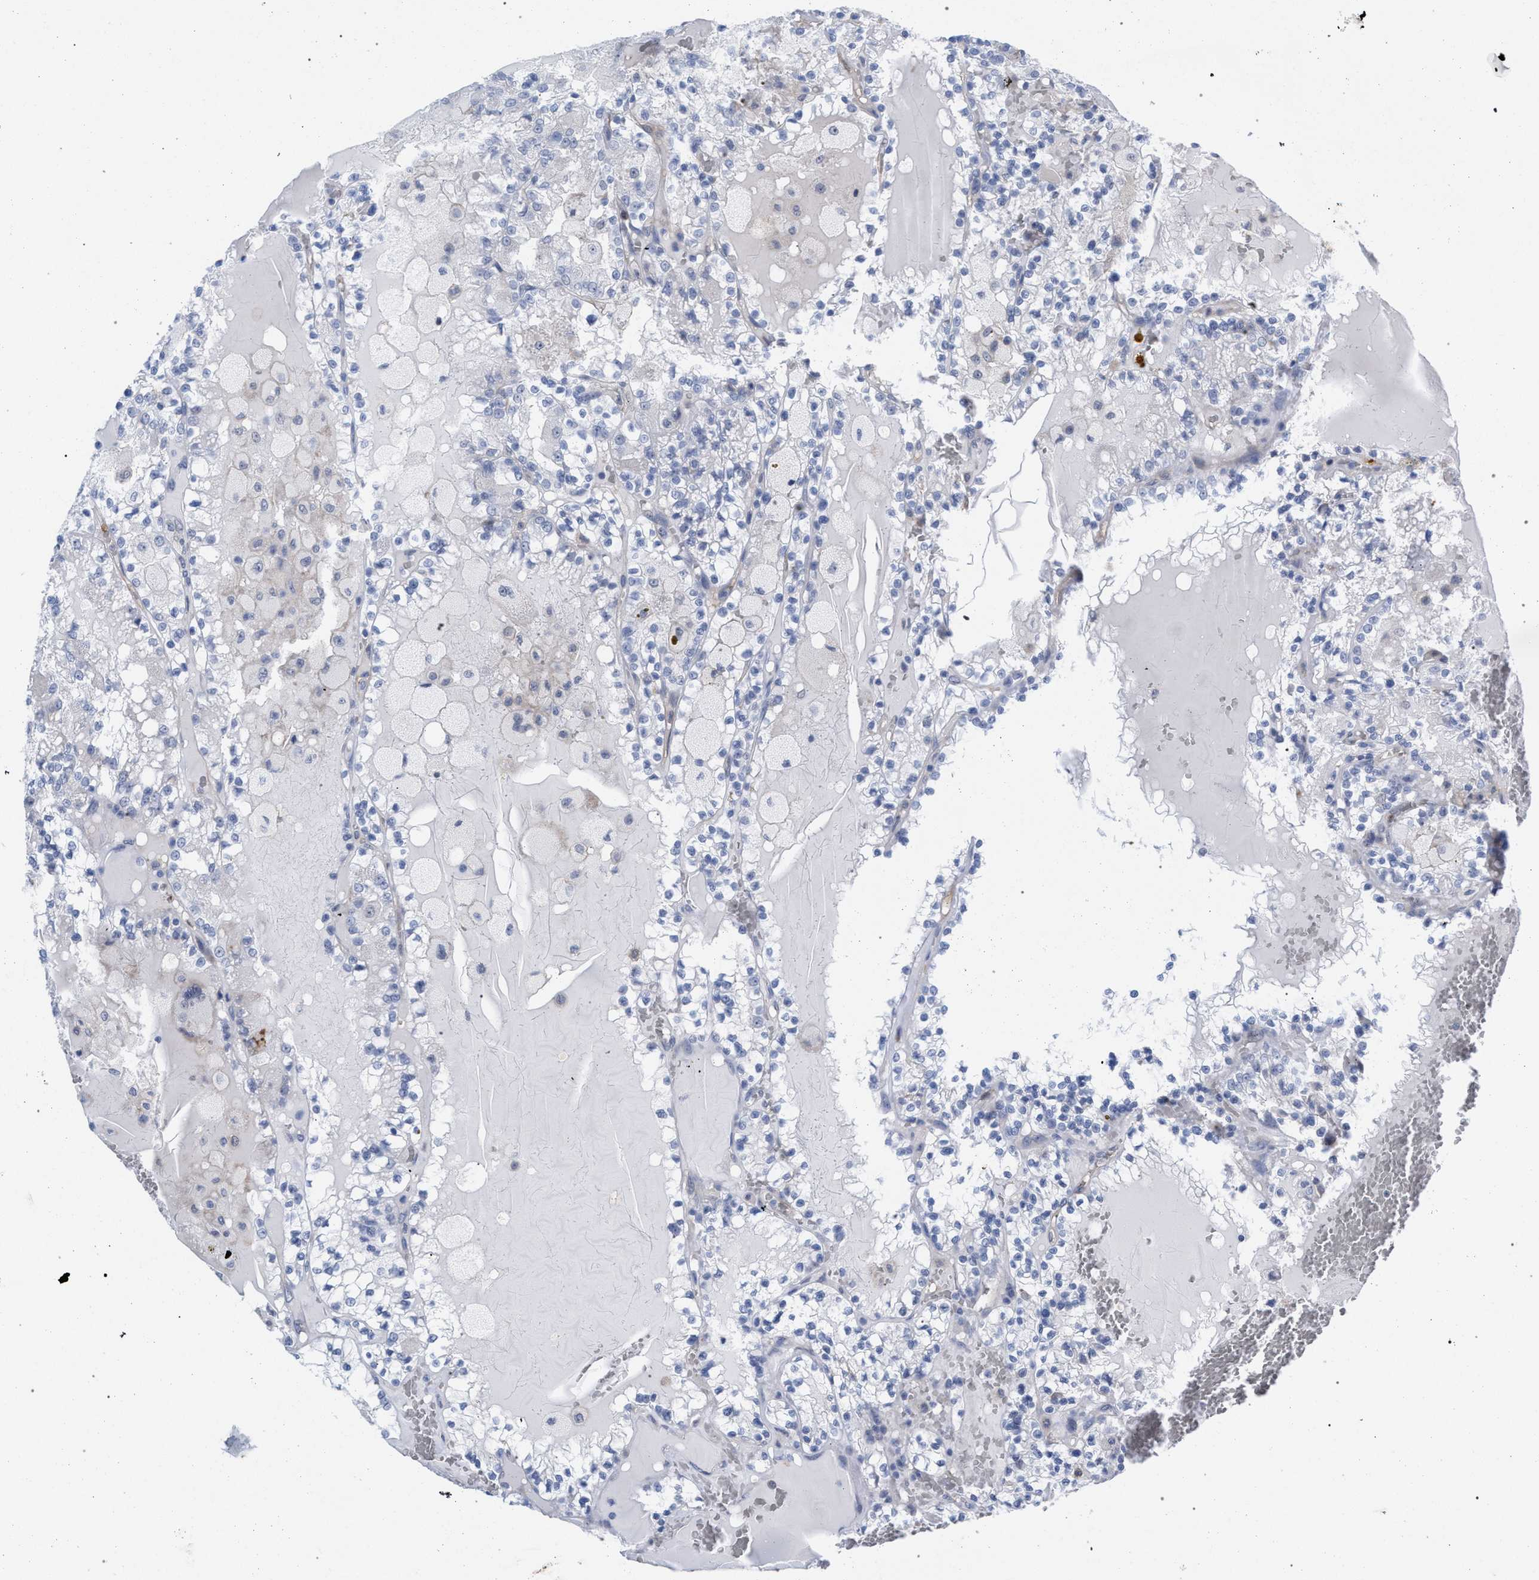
{"staining": {"intensity": "negative", "quantity": "none", "location": "none"}, "tissue": "renal cancer", "cell_type": "Tumor cells", "image_type": "cancer", "snomed": [{"axis": "morphology", "description": "Adenocarcinoma, NOS"}, {"axis": "topography", "description": "Kidney"}], "caption": "This histopathology image is of adenocarcinoma (renal) stained with immunohistochemistry to label a protein in brown with the nuclei are counter-stained blue. There is no staining in tumor cells.", "gene": "FHOD3", "patient": {"sex": "female", "age": 56}}